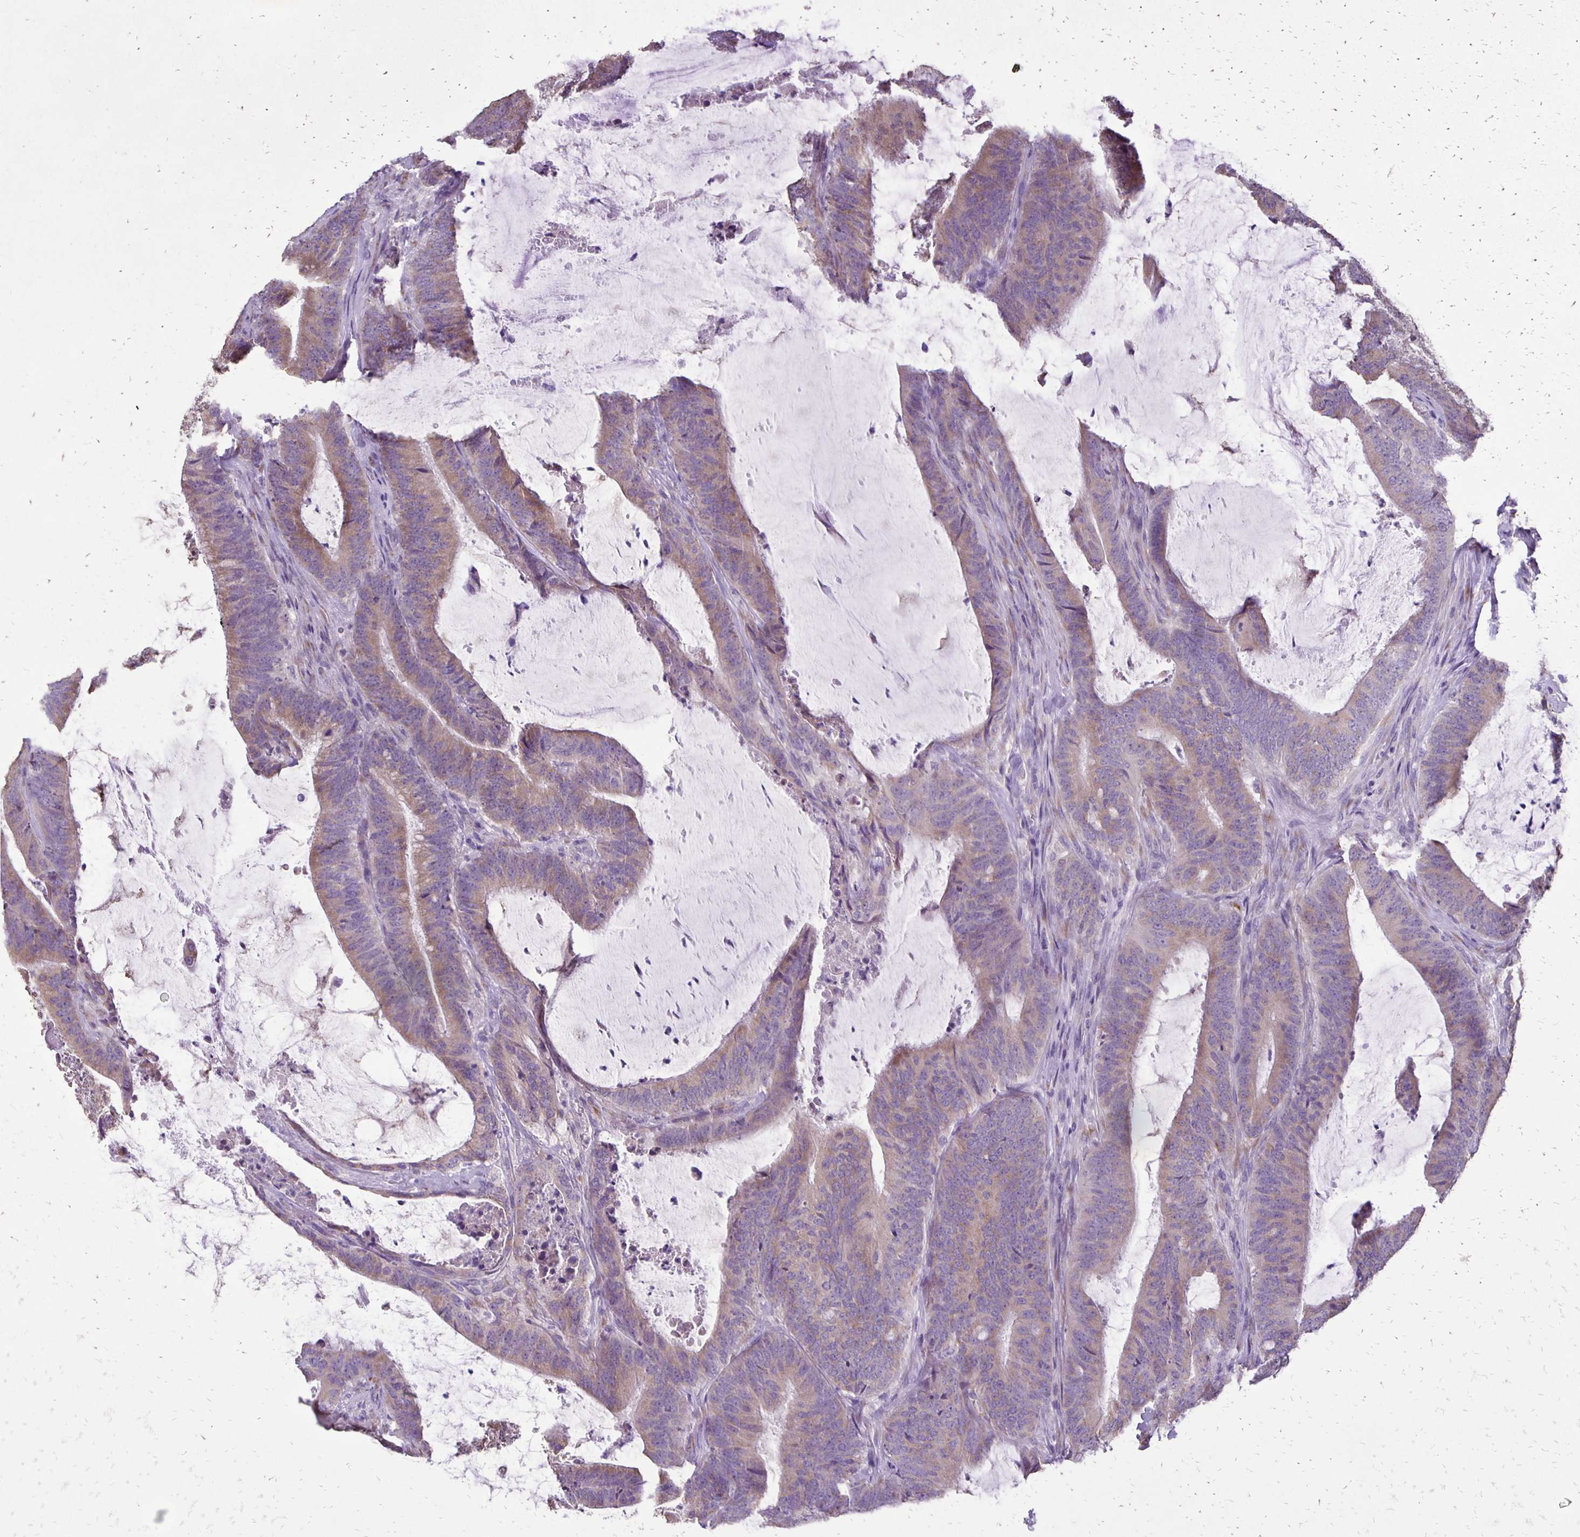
{"staining": {"intensity": "weak", "quantity": ">75%", "location": "cytoplasmic/membranous"}, "tissue": "colorectal cancer", "cell_type": "Tumor cells", "image_type": "cancer", "snomed": [{"axis": "morphology", "description": "Adenocarcinoma, NOS"}, {"axis": "topography", "description": "Colon"}], "caption": "IHC staining of colorectal cancer (adenocarcinoma), which demonstrates low levels of weak cytoplasmic/membranous expression in approximately >75% of tumor cells indicating weak cytoplasmic/membranous protein staining. The staining was performed using DAB (brown) for protein detection and nuclei were counterstained in hematoxylin (blue).", "gene": "ANKRD45", "patient": {"sex": "female", "age": 43}}